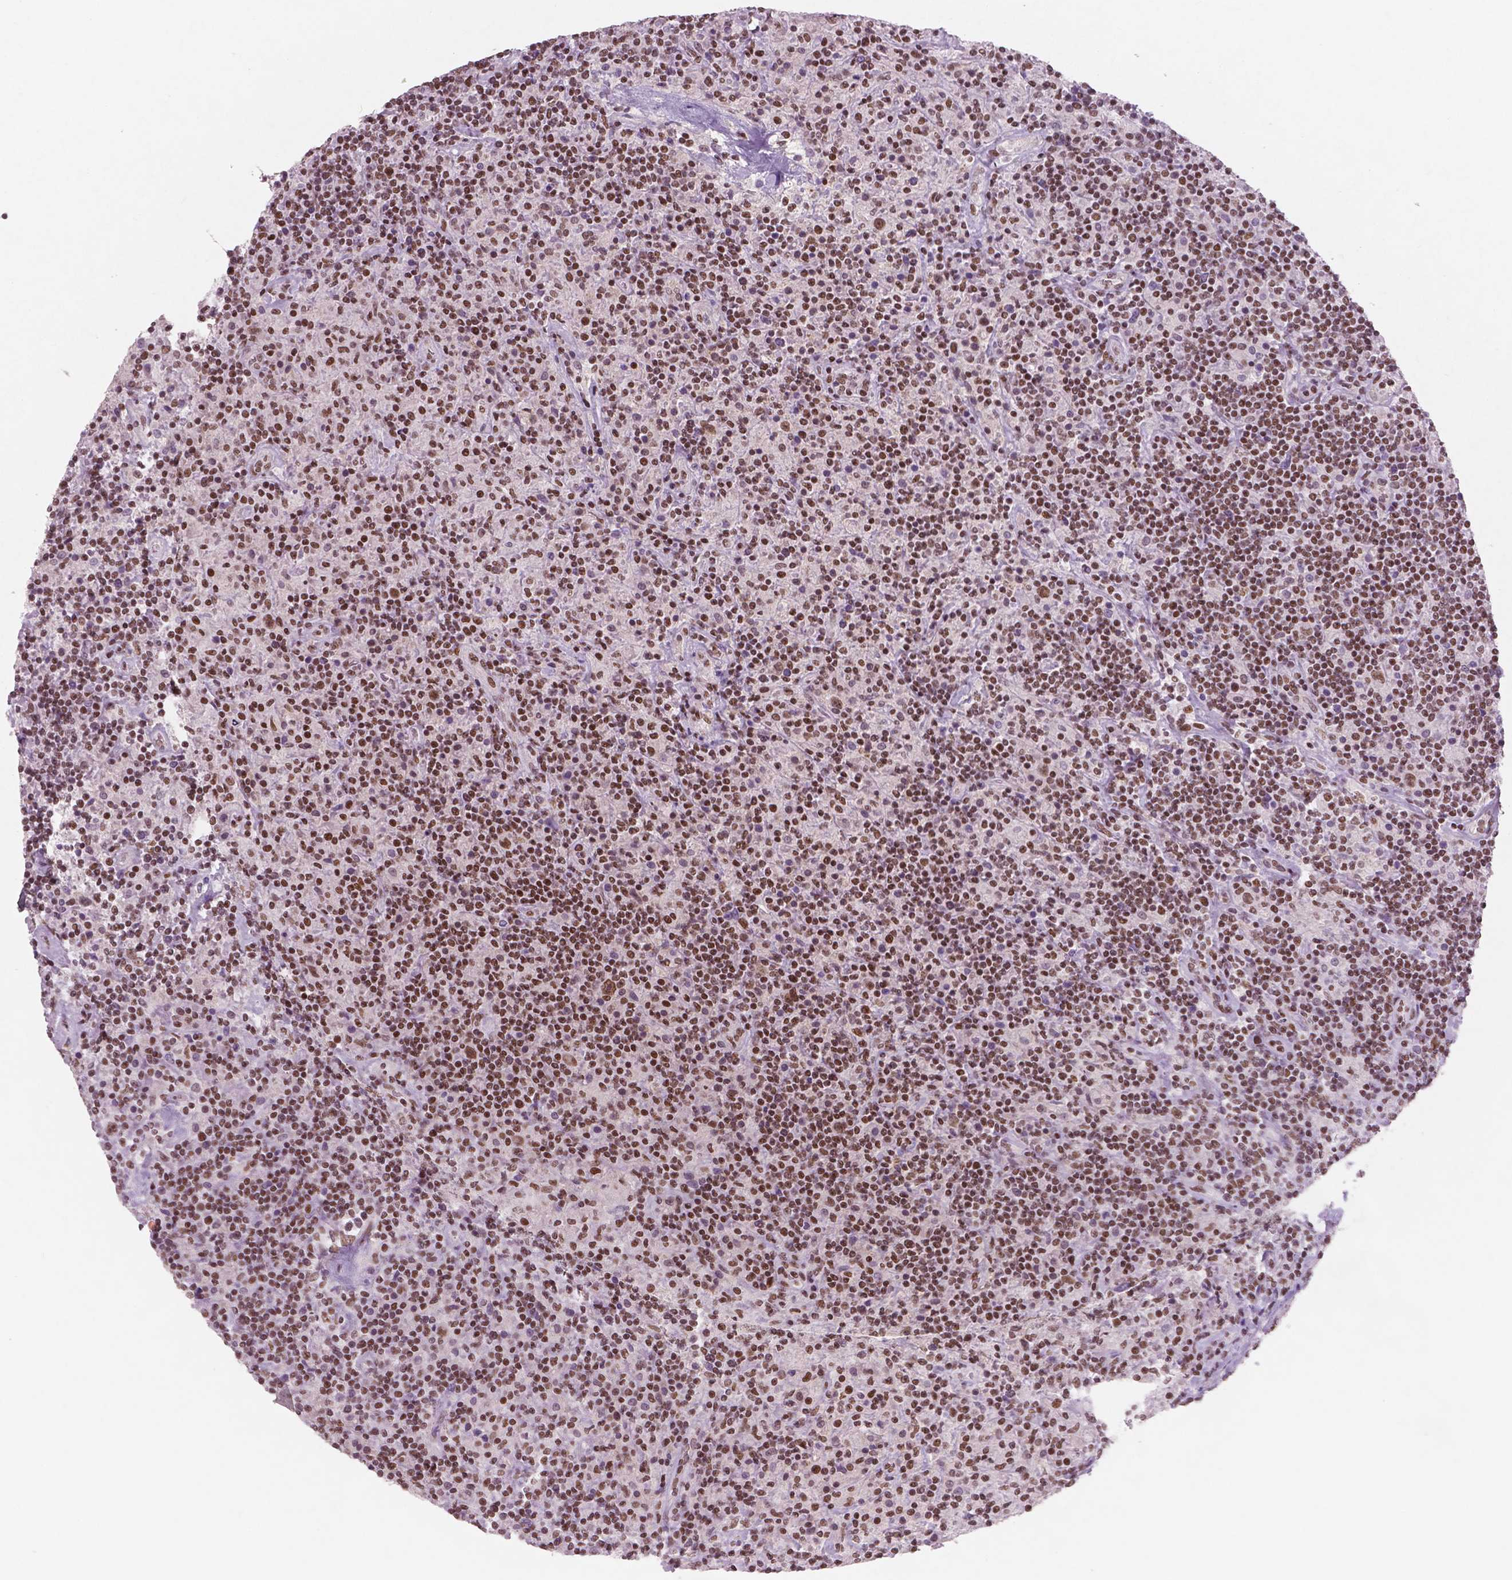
{"staining": {"intensity": "moderate", "quantity": ">75%", "location": "nuclear"}, "tissue": "lymphoma", "cell_type": "Tumor cells", "image_type": "cancer", "snomed": [{"axis": "morphology", "description": "Hodgkin's disease, NOS"}, {"axis": "topography", "description": "Lymph node"}], "caption": "A medium amount of moderate nuclear staining is identified in about >75% of tumor cells in Hodgkin's disease tissue.", "gene": "BRD4", "patient": {"sex": "male", "age": 70}}